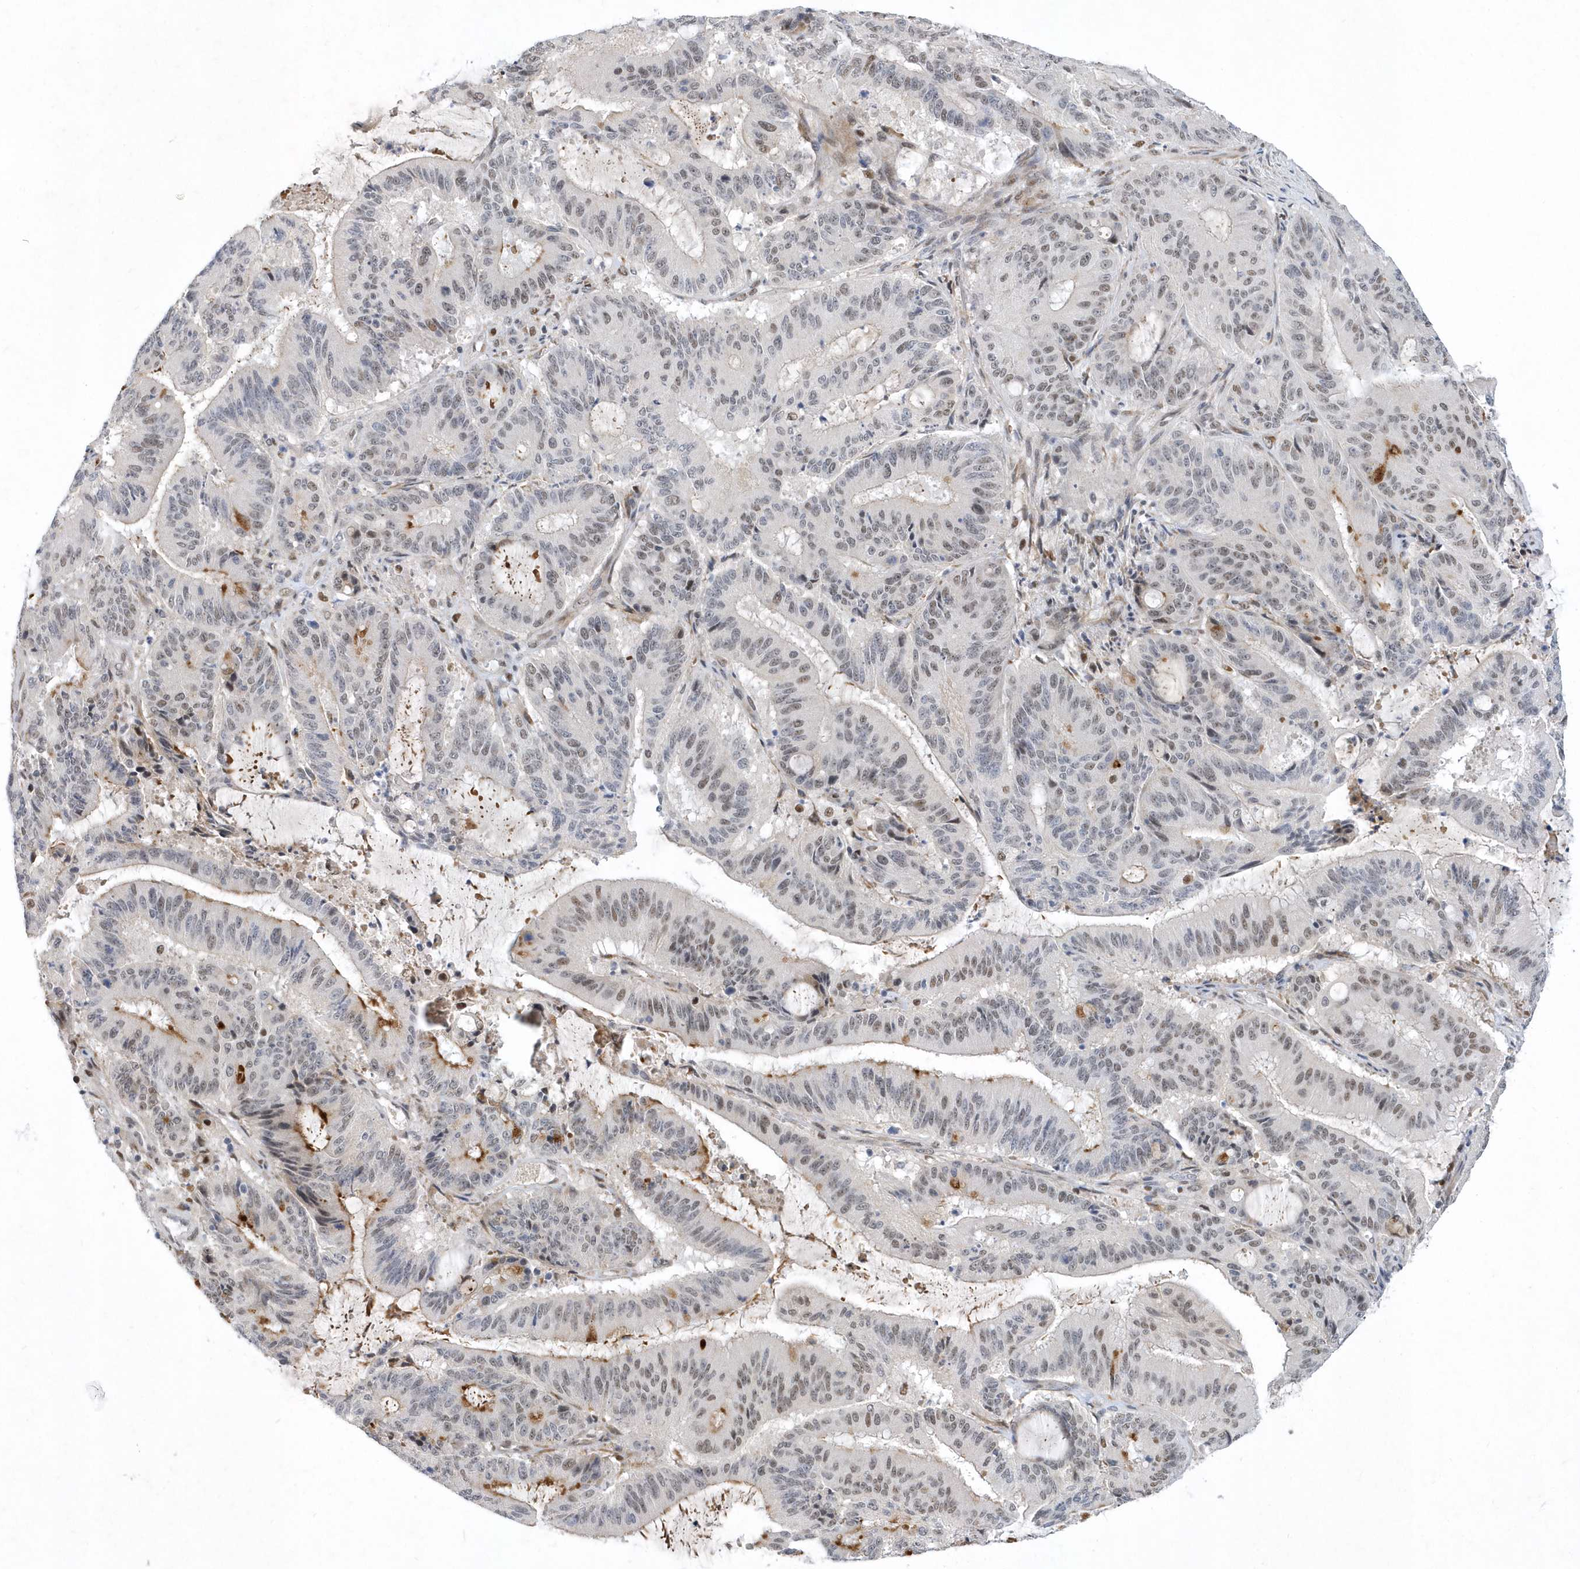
{"staining": {"intensity": "moderate", "quantity": "<25%", "location": "nuclear"}, "tissue": "liver cancer", "cell_type": "Tumor cells", "image_type": "cancer", "snomed": [{"axis": "morphology", "description": "Normal tissue, NOS"}, {"axis": "morphology", "description": "Cholangiocarcinoma"}, {"axis": "topography", "description": "Liver"}, {"axis": "topography", "description": "Peripheral nerve tissue"}], "caption": "Protein expression analysis of human cholangiocarcinoma (liver) reveals moderate nuclear expression in approximately <25% of tumor cells. The staining was performed using DAB (3,3'-diaminobenzidine) to visualize the protein expression in brown, while the nuclei were stained in blue with hematoxylin (Magnification: 20x).", "gene": "FAM217A", "patient": {"sex": "female", "age": 73}}